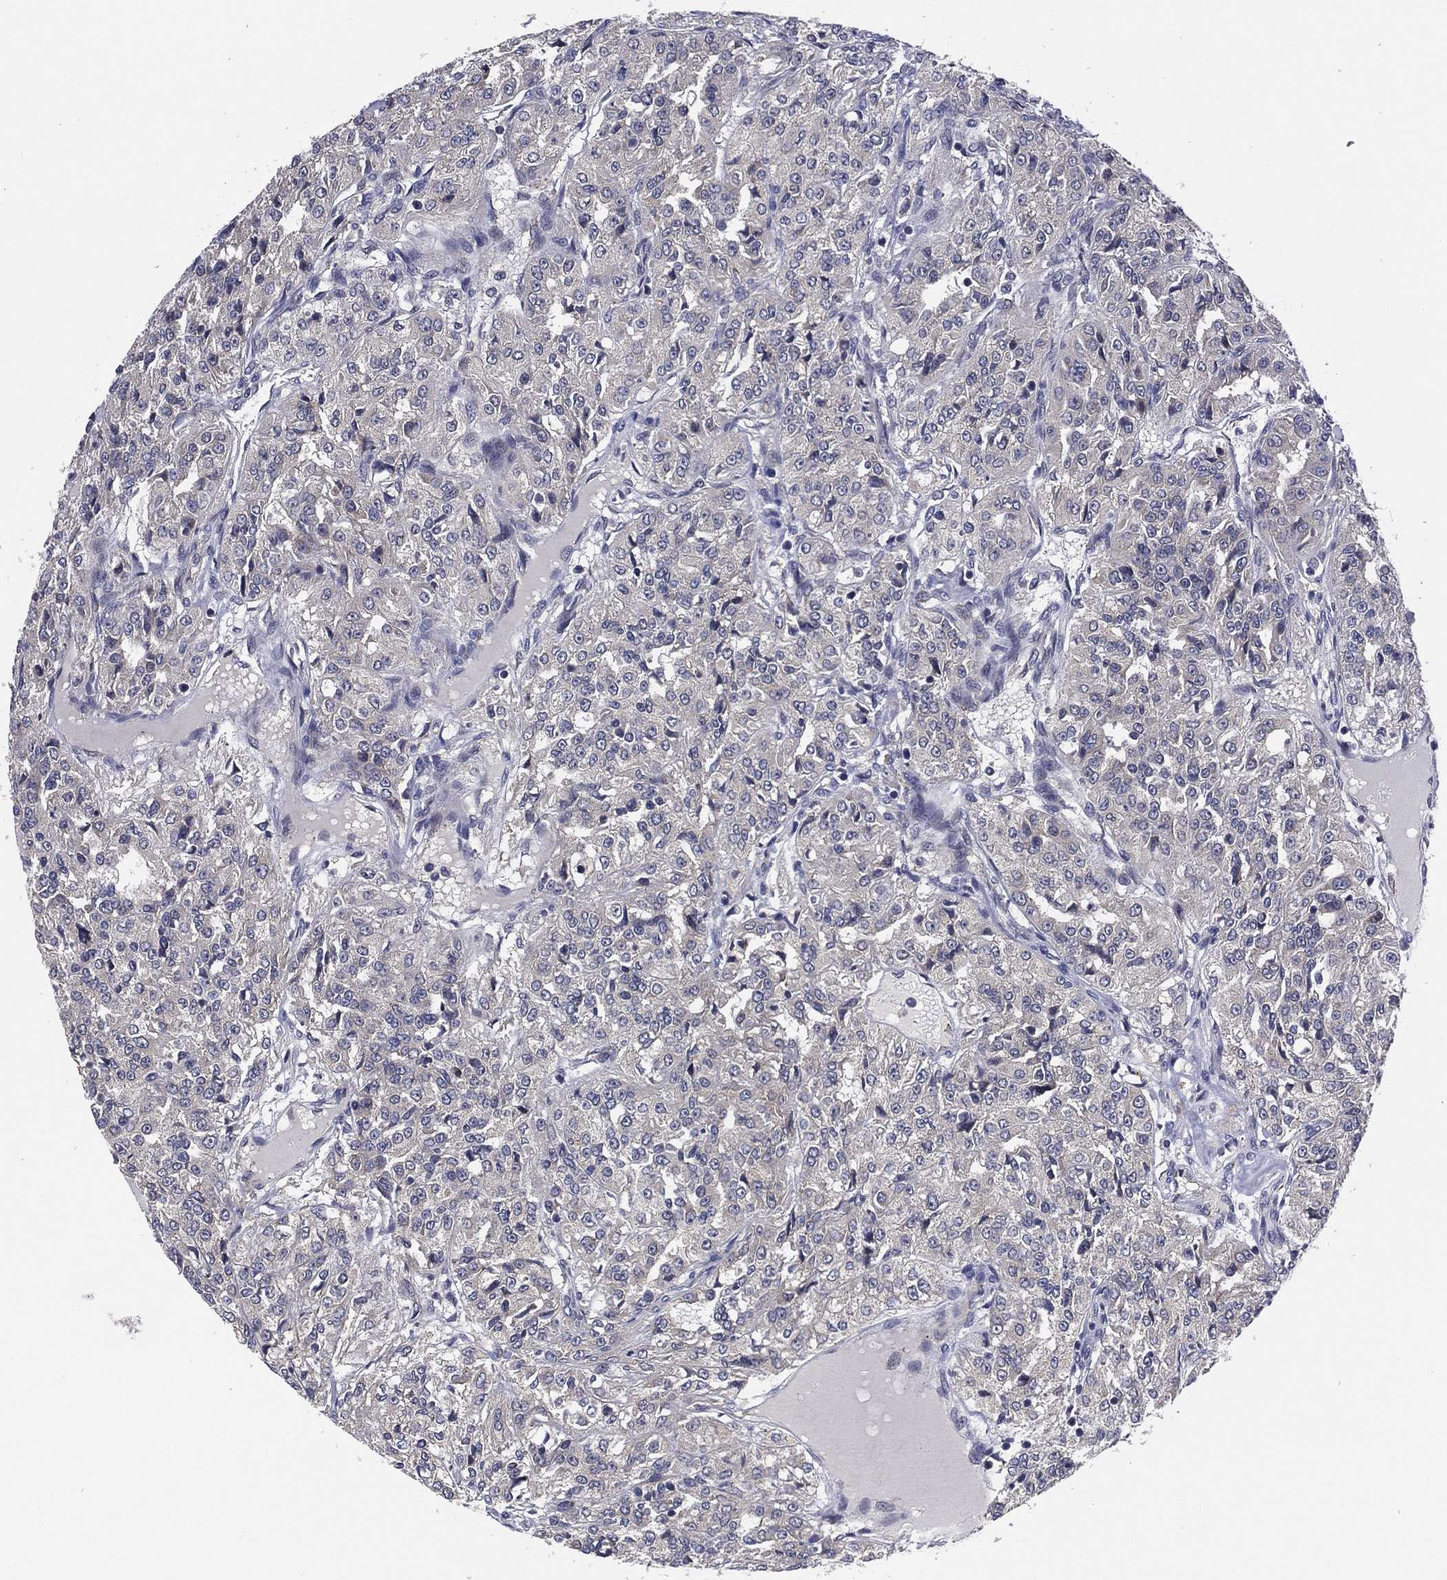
{"staining": {"intensity": "negative", "quantity": "none", "location": "none"}, "tissue": "renal cancer", "cell_type": "Tumor cells", "image_type": "cancer", "snomed": [{"axis": "morphology", "description": "Adenocarcinoma, NOS"}, {"axis": "topography", "description": "Kidney"}], "caption": "High magnification brightfield microscopy of renal adenocarcinoma stained with DAB (brown) and counterstained with hematoxylin (blue): tumor cells show no significant expression. (Brightfield microscopy of DAB (3,3'-diaminobenzidine) immunohistochemistry at high magnification).", "gene": "SELENOO", "patient": {"sex": "female", "age": 63}}